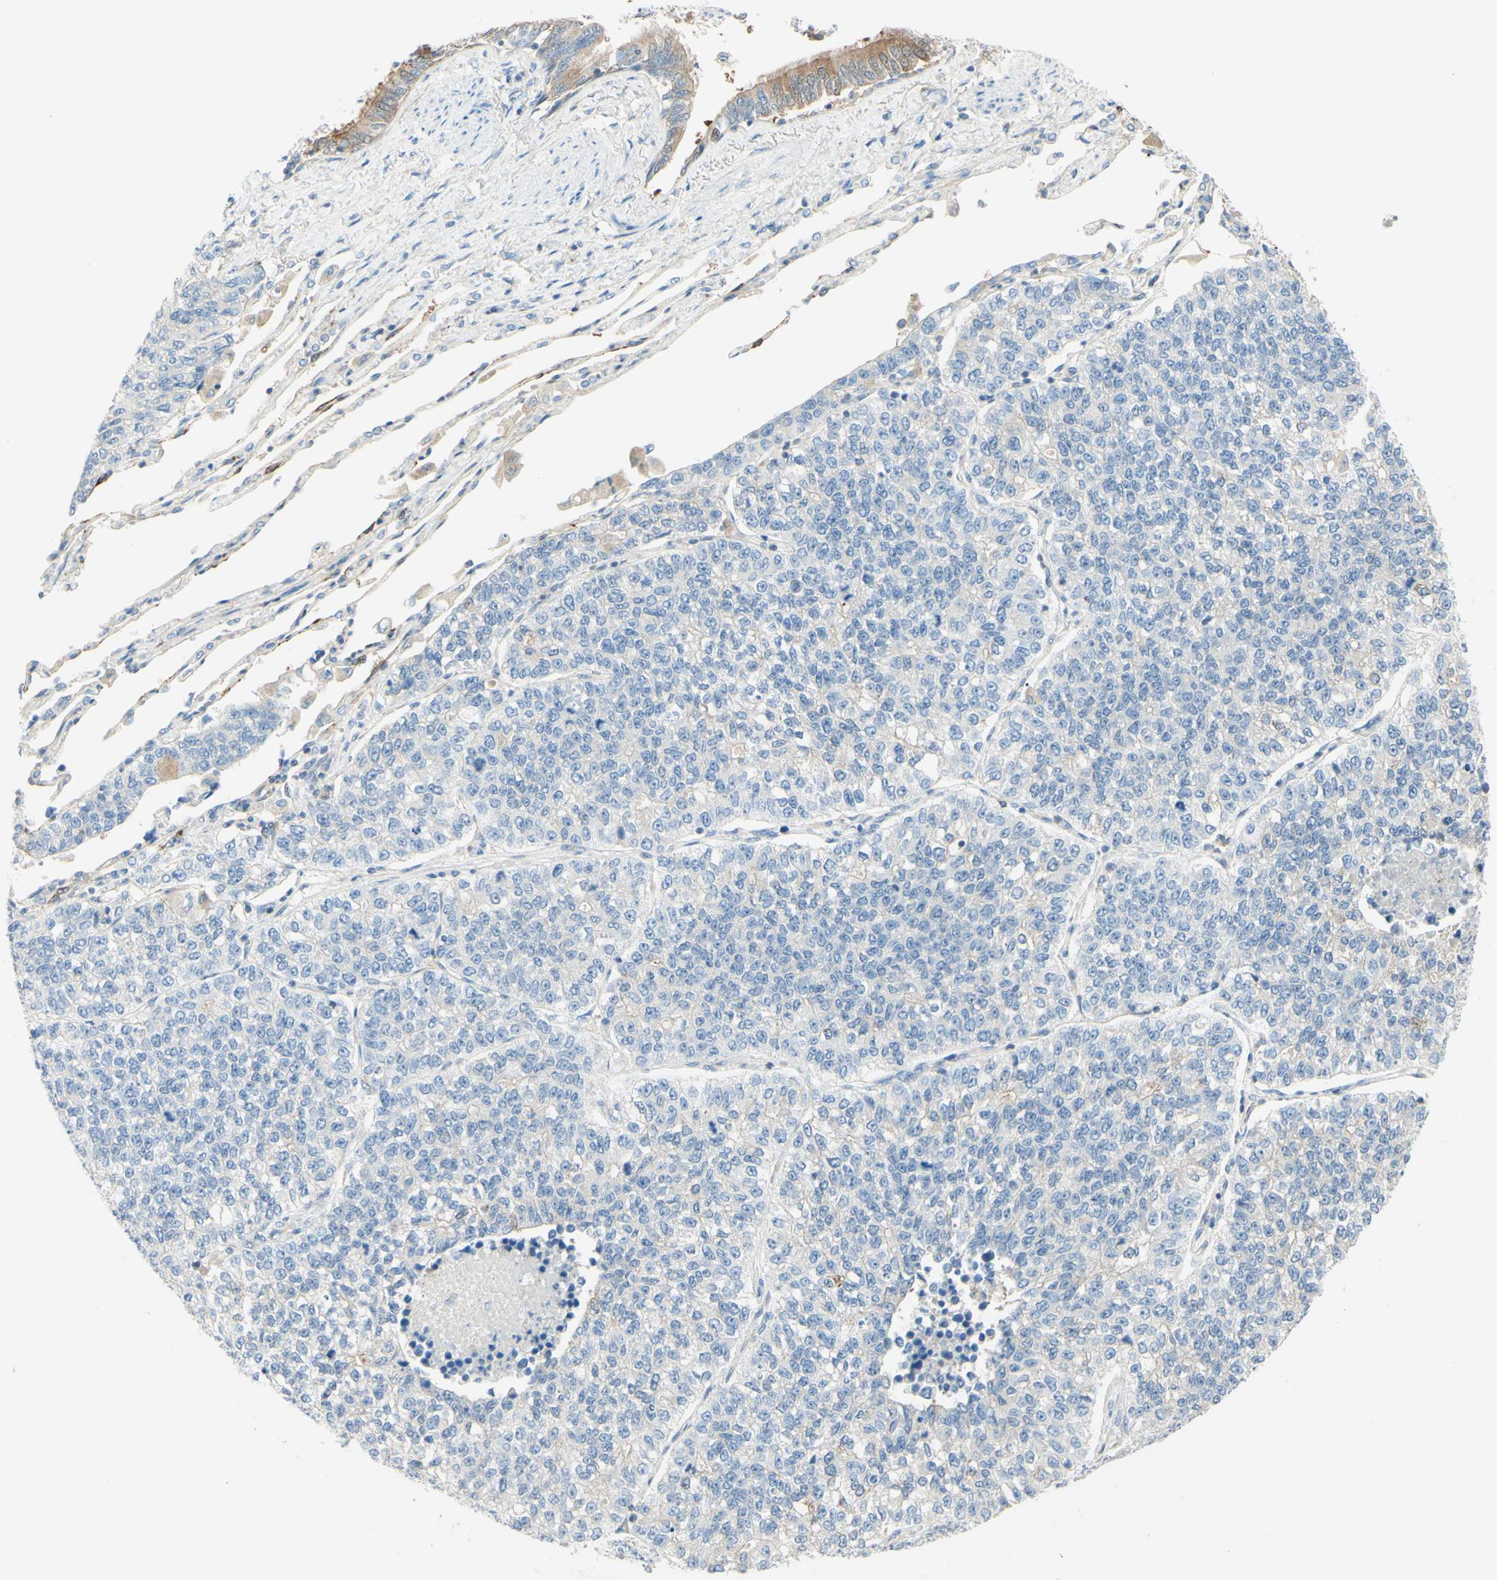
{"staining": {"intensity": "negative", "quantity": "none", "location": "none"}, "tissue": "lung cancer", "cell_type": "Tumor cells", "image_type": "cancer", "snomed": [{"axis": "morphology", "description": "Adenocarcinoma, NOS"}, {"axis": "topography", "description": "Lung"}], "caption": "Lung cancer (adenocarcinoma) stained for a protein using immunohistochemistry demonstrates no expression tumor cells.", "gene": "MTM1", "patient": {"sex": "male", "age": 49}}